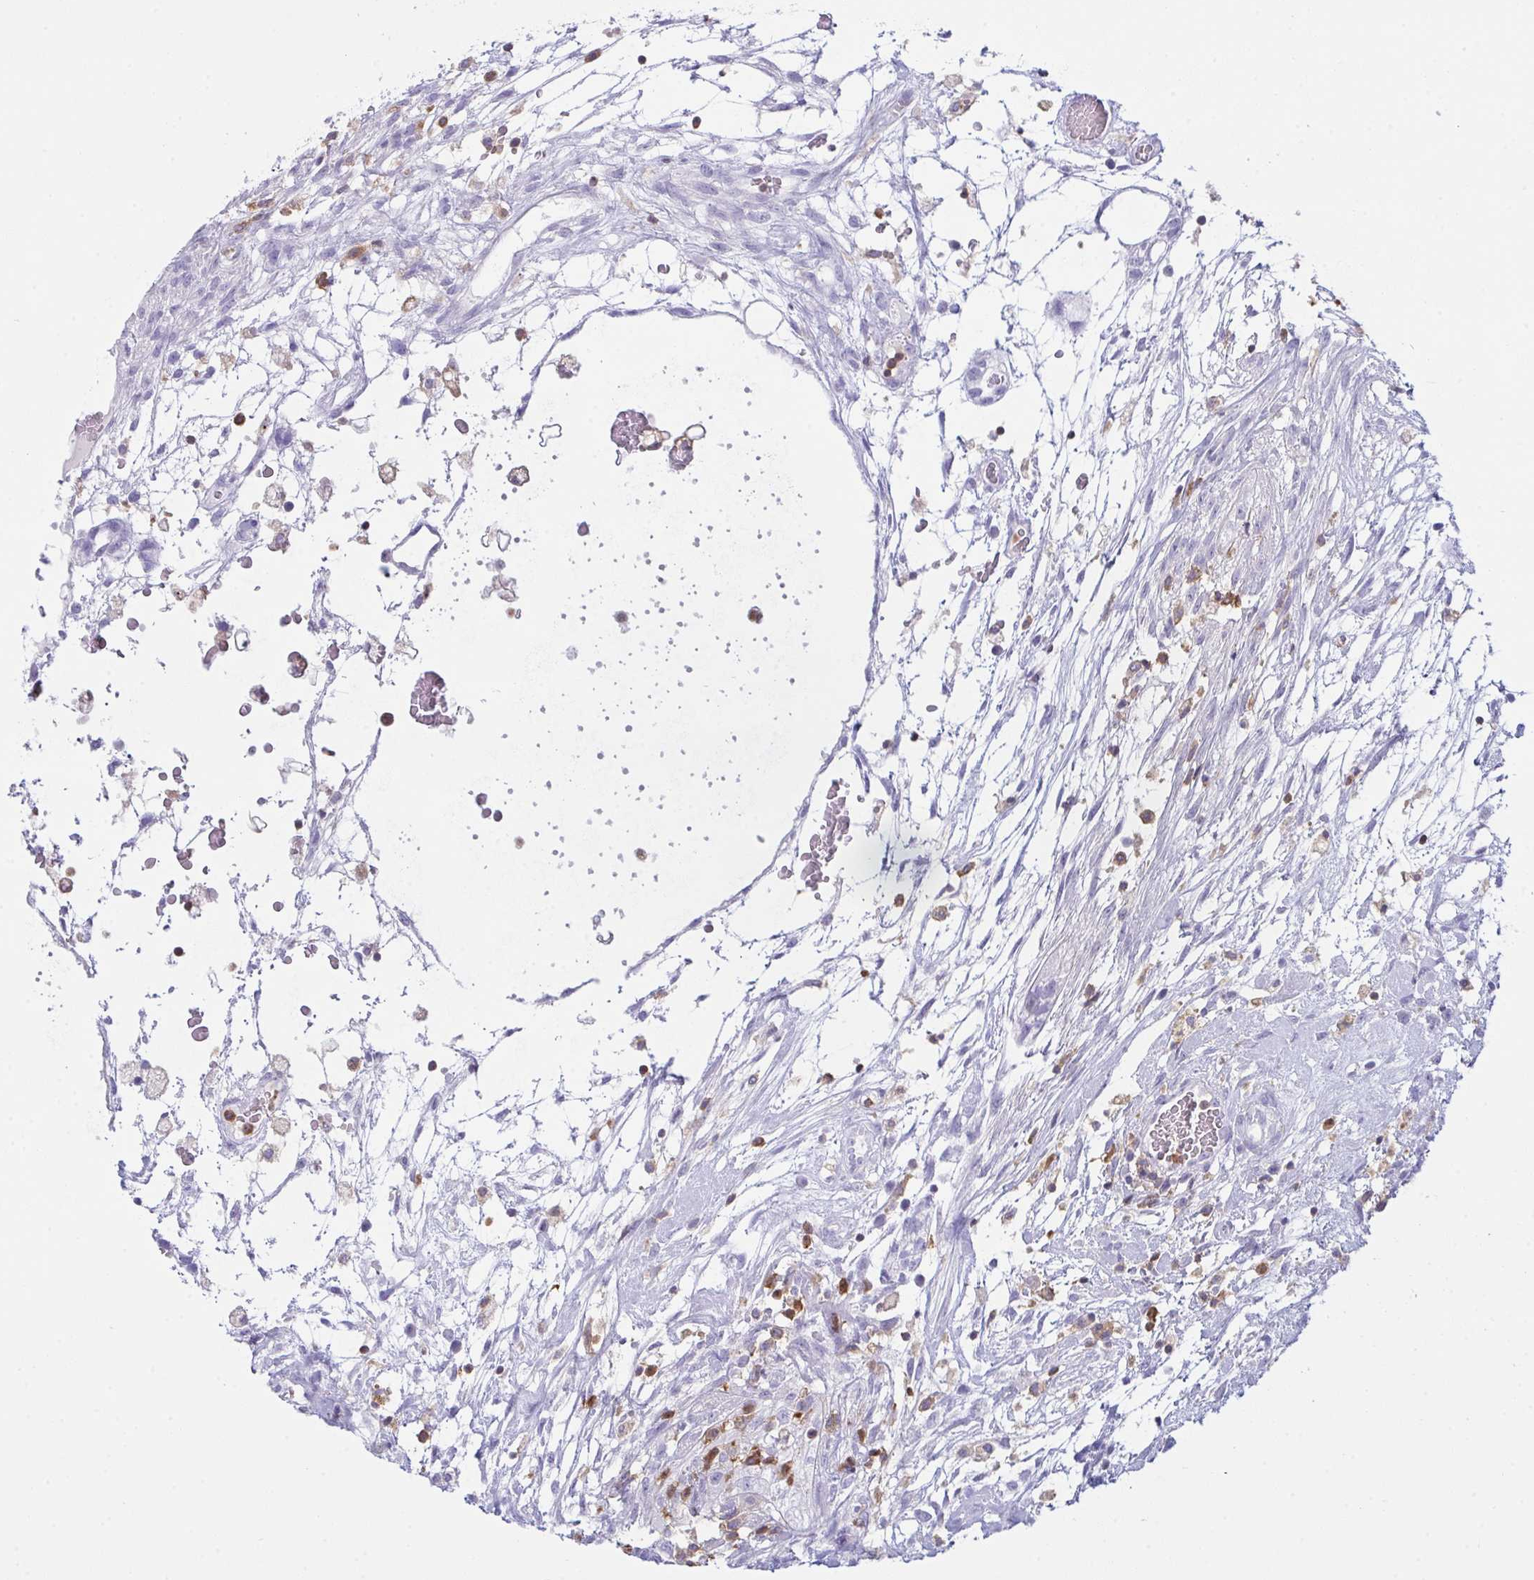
{"staining": {"intensity": "negative", "quantity": "none", "location": "none"}, "tissue": "testis cancer", "cell_type": "Tumor cells", "image_type": "cancer", "snomed": [{"axis": "morphology", "description": "Carcinoma, Embryonal, NOS"}, {"axis": "topography", "description": "Testis"}], "caption": "This is an IHC micrograph of human testis embryonal carcinoma. There is no positivity in tumor cells.", "gene": "MYO1F", "patient": {"sex": "male", "age": 32}}